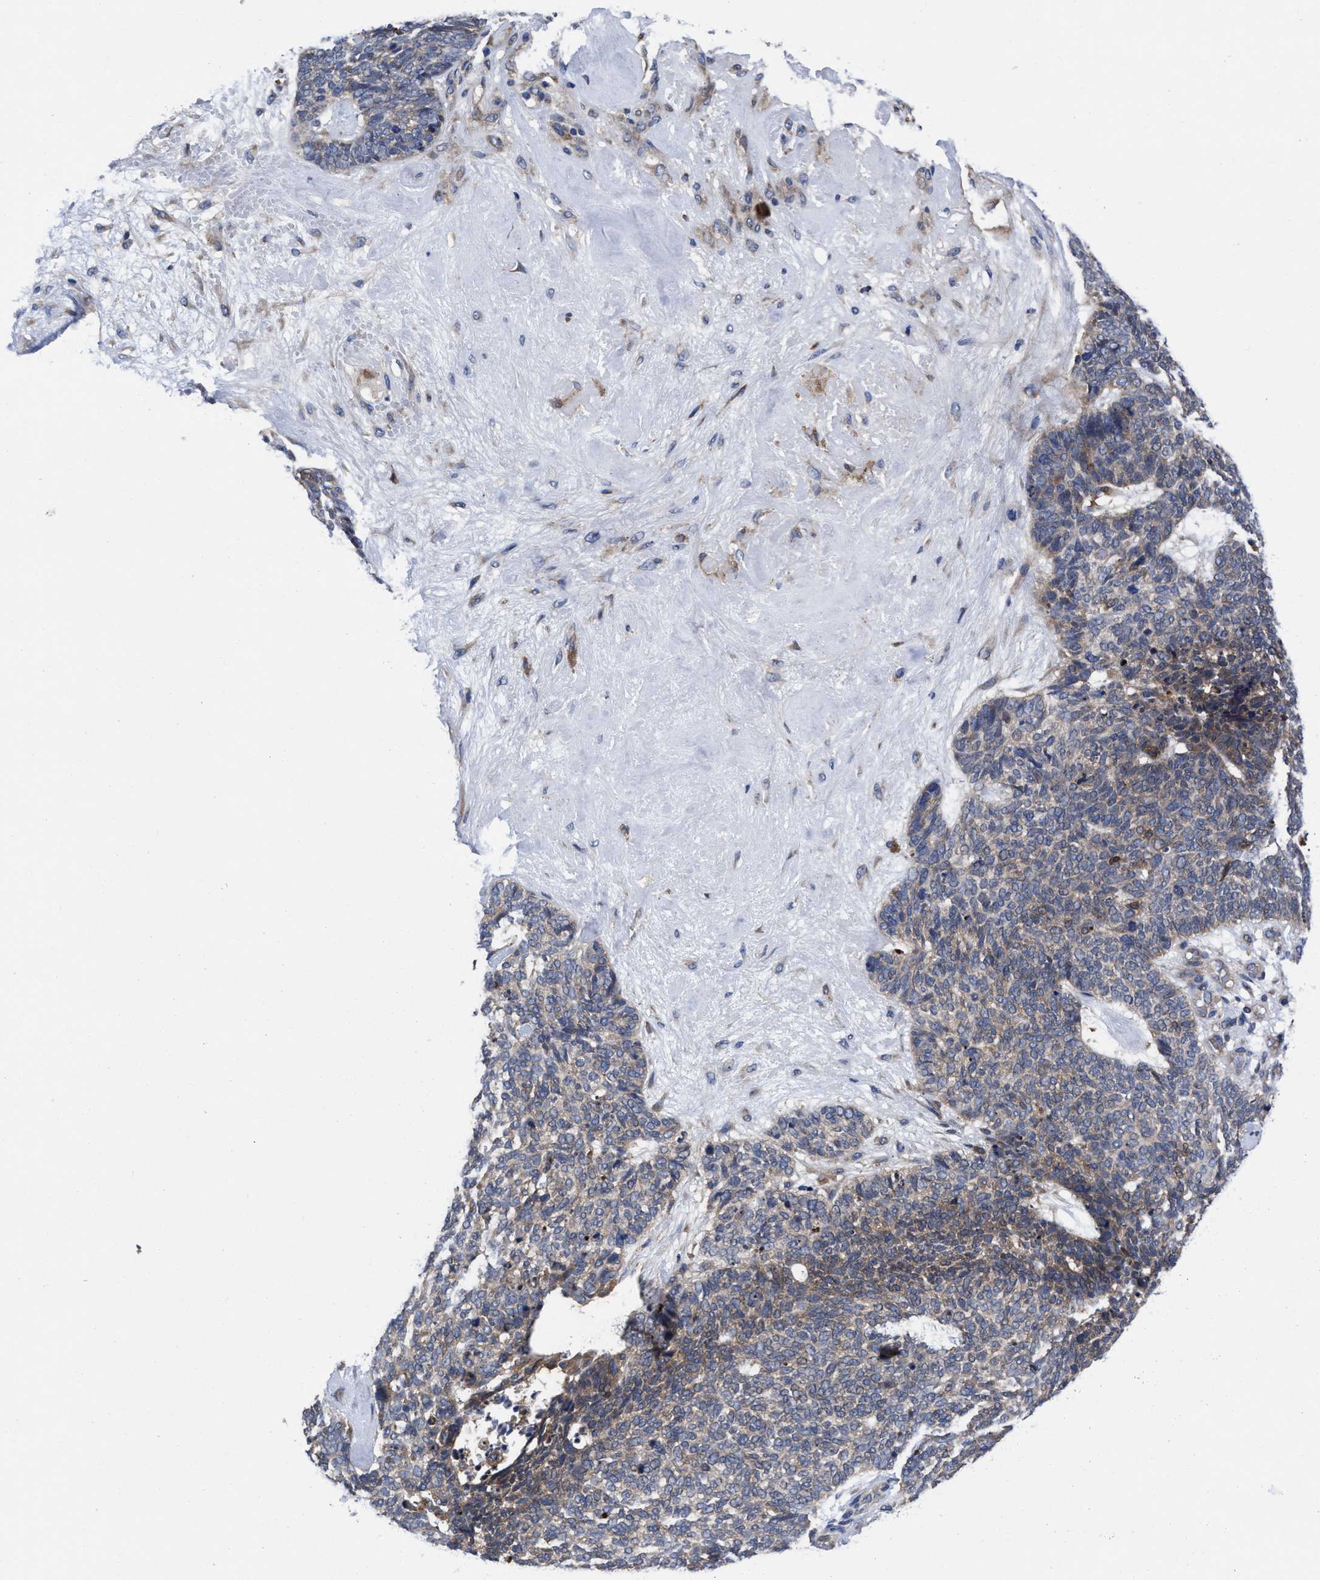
{"staining": {"intensity": "weak", "quantity": ">75%", "location": "cytoplasmic/membranous"}, "tissue": "skin cancer", "cell_type": "Tumor cells", "image_type": "cancer", "snomed": [{"axis": "morphology", "description": "Basal cell carcinoma"}, {"axis": "topography", "description": "Skin"}], "caption": "Human skin basal cell carcinoma stained with a brown dye displays weak cytoplasmic/membranous positive staining in about >75% of tumor cells.", "gene": "TXNDC17", "patient": {"sex": "female", "age": 84}}